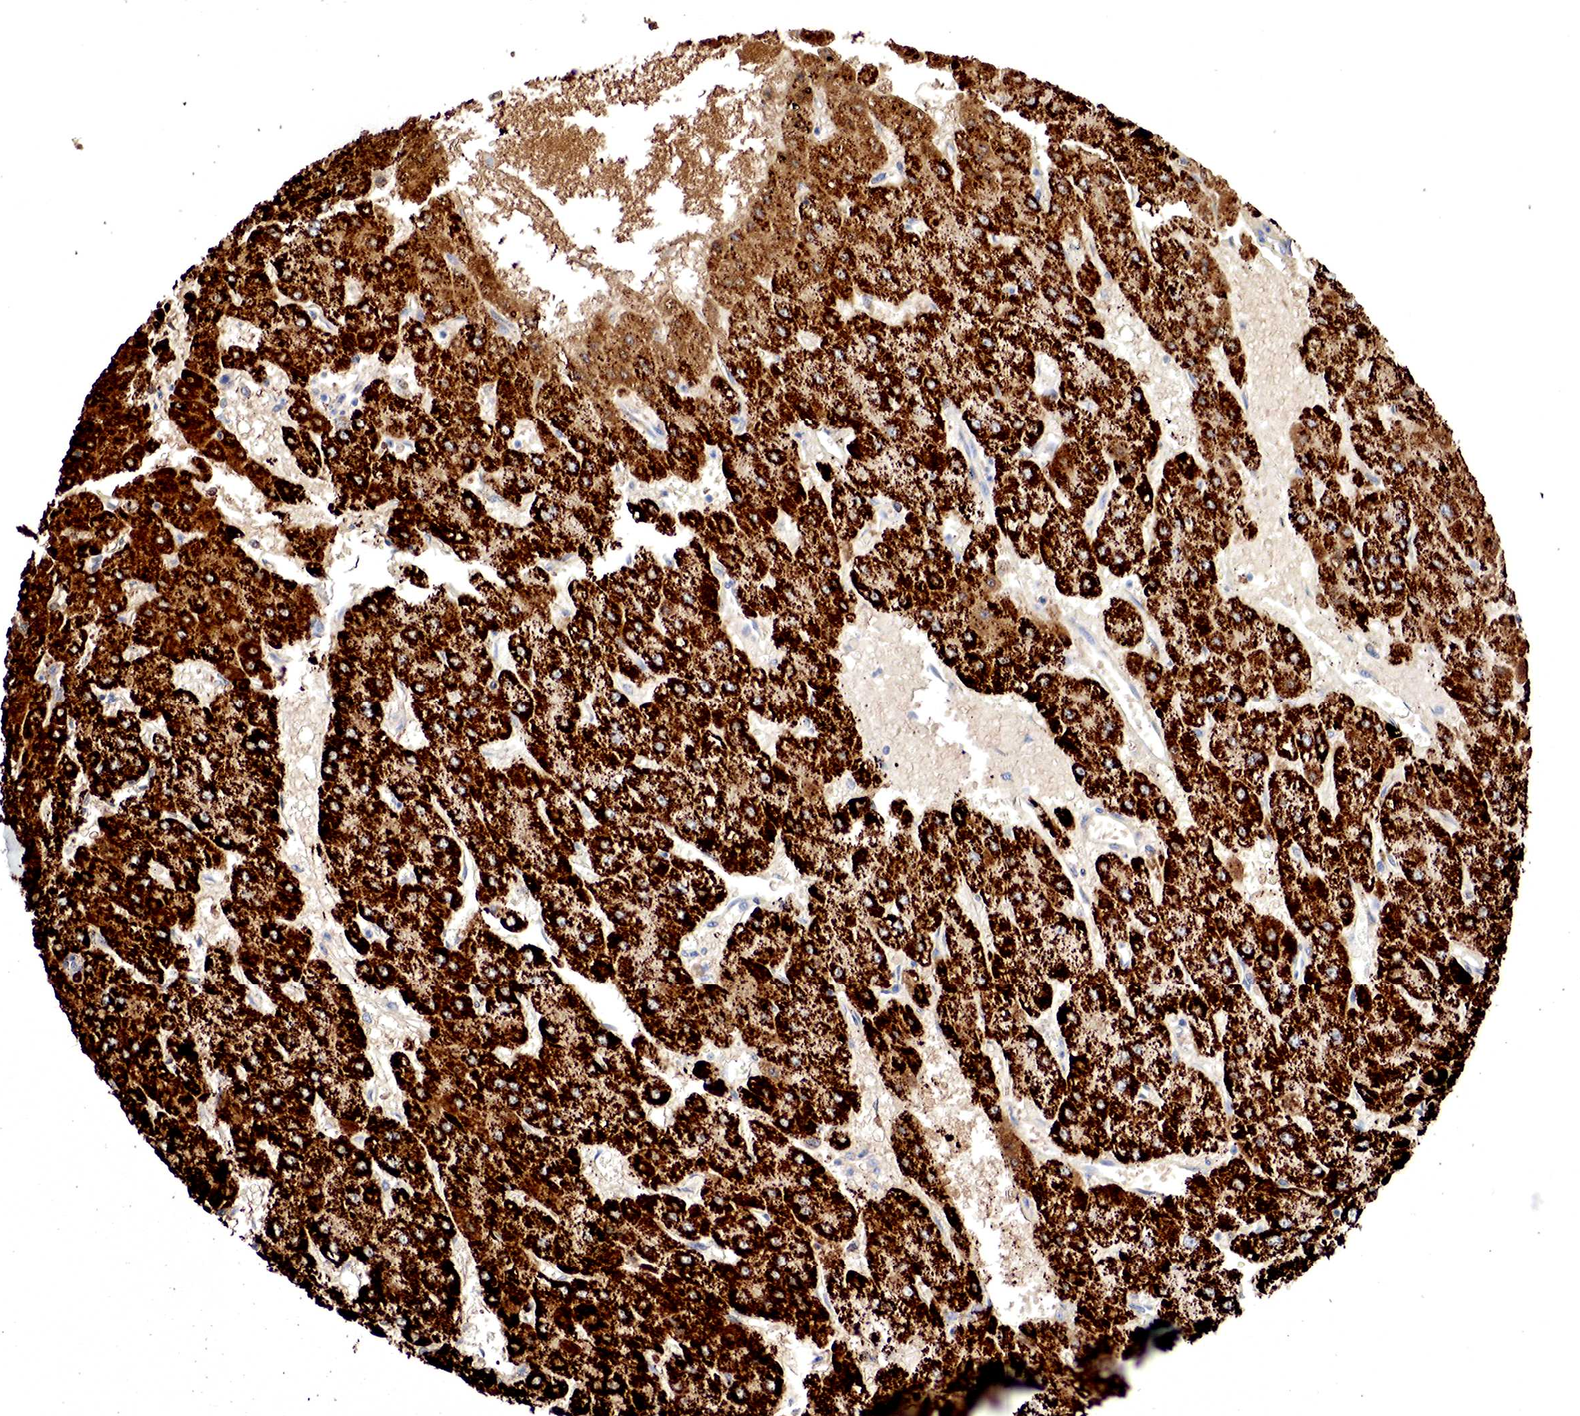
{"staining": {"intensity": "strong", "quantity": ">75%", "location": "cytoplasmic/membranous"}, "tissue": "liver cancer", "cell_type": "Tumor cells", "image_type": "cancer", "snomed": [{"axis": "morphology", "description": "Carcinoma, Hepatocellular, NOS"}, {"axis": "topography", "description": "Liver"}], "caption": "A high amount of strong cytoplasmic/membranous positivity is present in about >75% of tumor cells in liver cancer tissue. (IHC, brightfield microscopy, high magnification).", "gene": "OTC", "patient": {"sex": "female", "age": 52}}